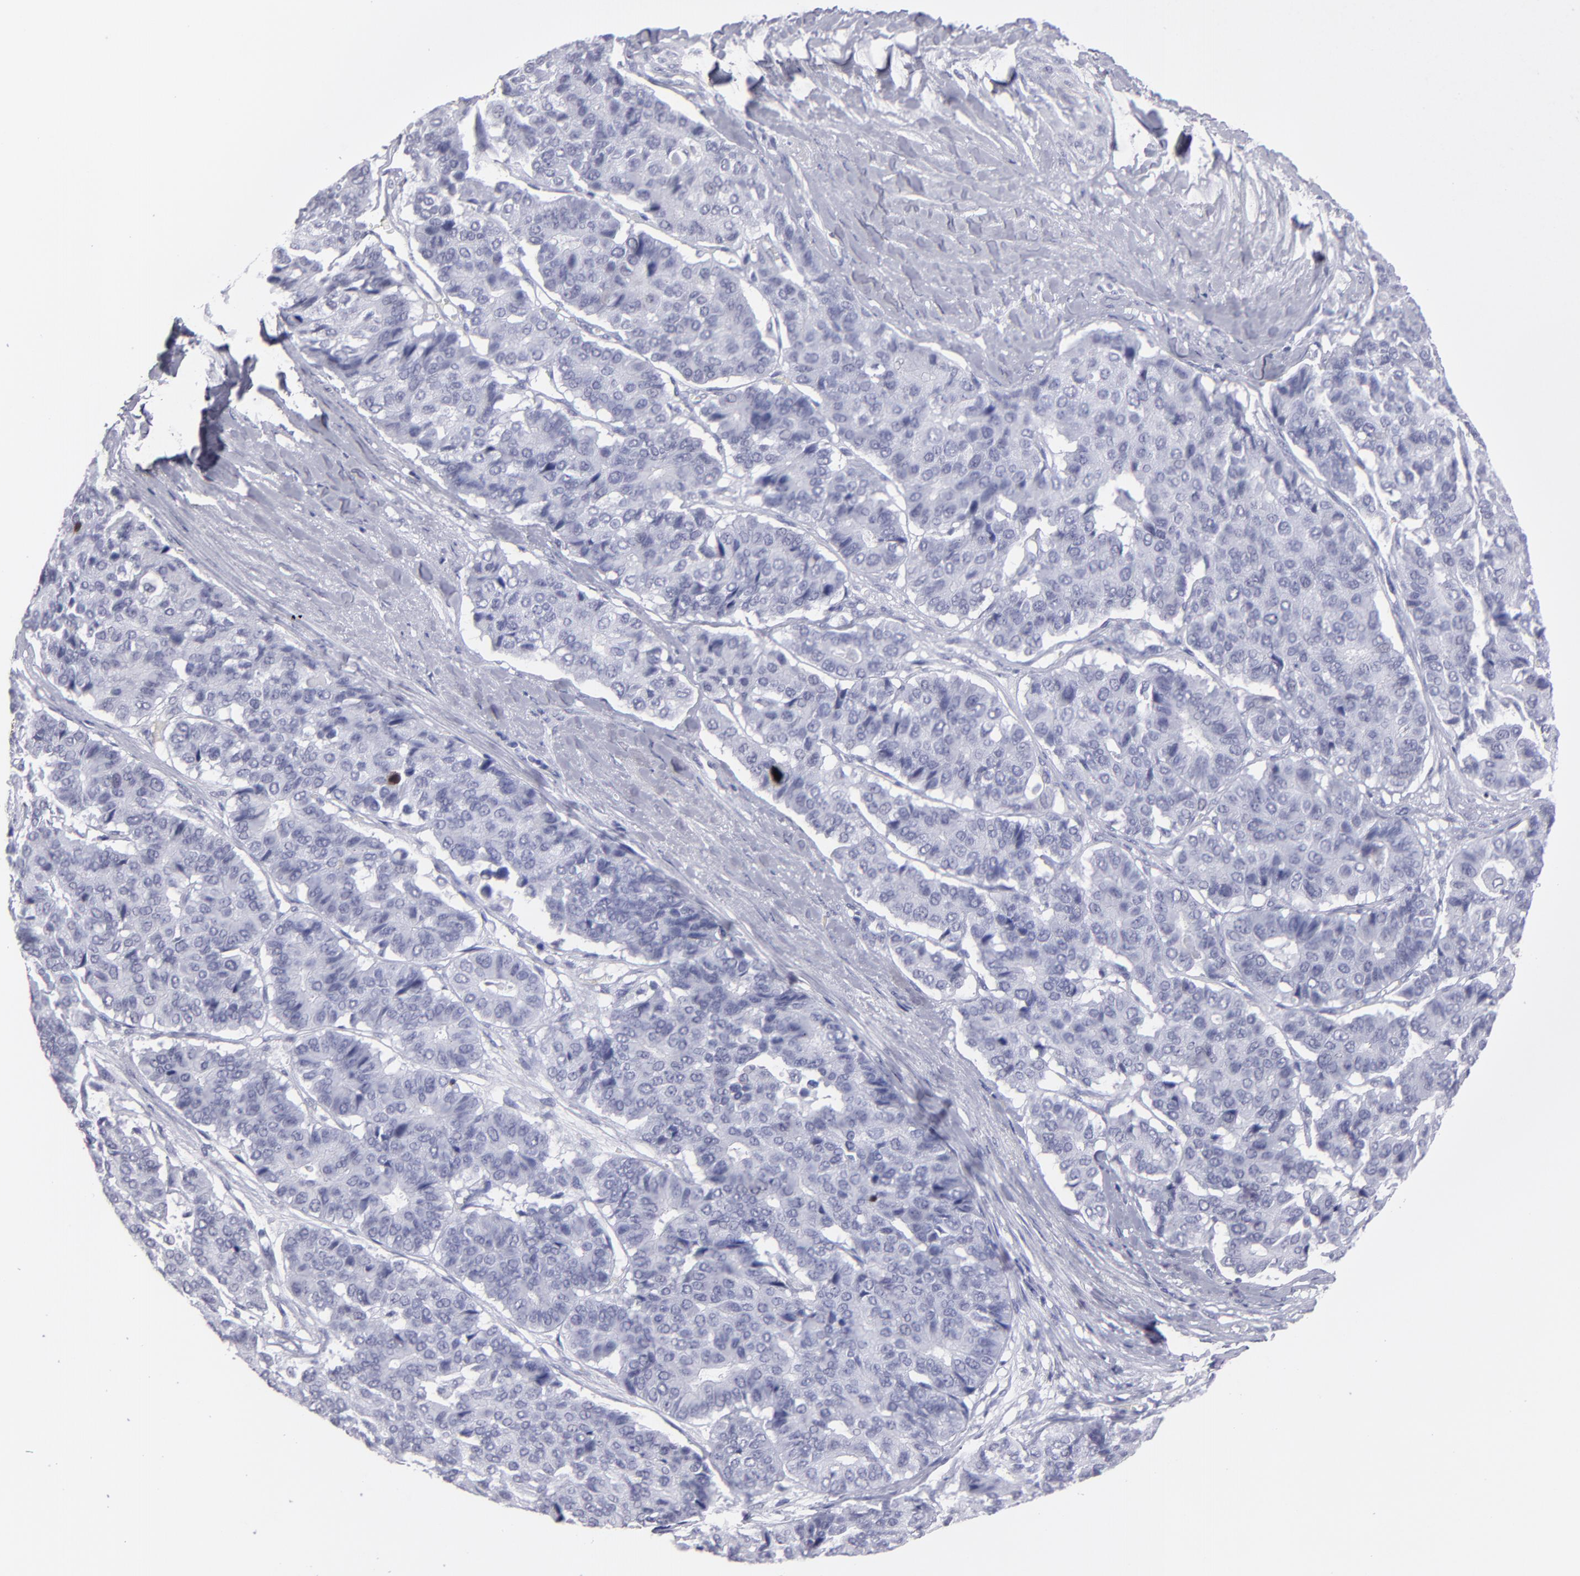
{"staining": {"intensity": "negative", "quantity": "none", "location": "none"}, "tissue": "pancreatic cancer", "cell_type": "Tumor cells", "image_type": "cancer", "snomed": [{"axis": "morphology", "description": "Adenocarcinoma, NOS"}, {"axis": "topography", "description": "Pancreas"}], "caption": "High magnification brightfield microscopy of adenocarcinoma (pancreatic) stained with DAB (brown) and counterstained with hematoxylin (blue): tumor cells show no significant staining.", "gene": "ALDOB", "patient": {"sex": "male", "age": 50}}